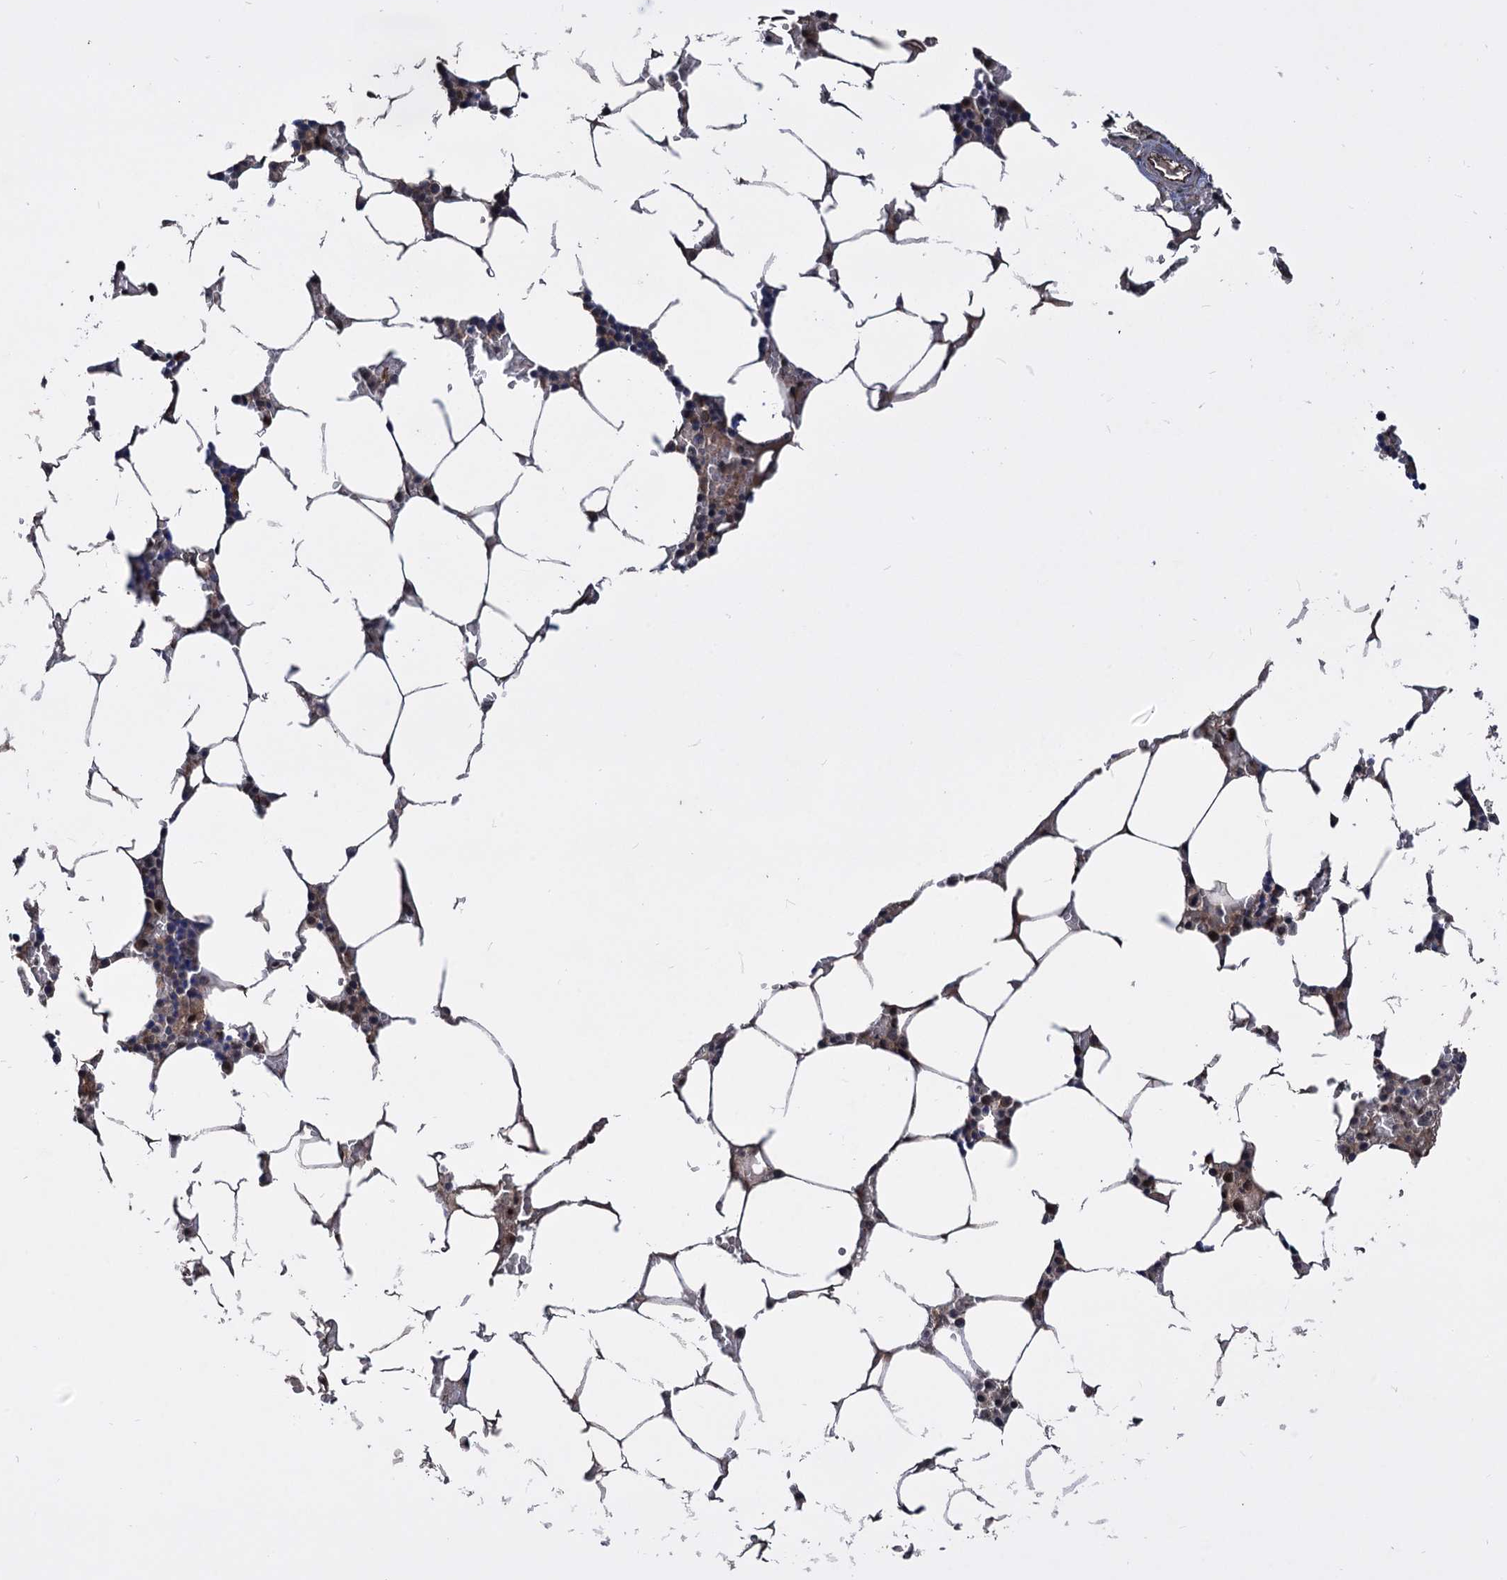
{"staining": {"intensity": "moderate", "quantity": "25%-75%", "location": "nuclear"}, "tissue": "bone marrow", "cell_type": "Hematopoietic cells", "image_type": "normal", "snomed": [{"axis": "morphology", "description": "Normal tissue, NOS"}, {"axis": "topography", "description": "Bone marrow"}], "caption": "A high-resolution histopathology image shows IHC staining of normal bone marrow, which displays moderate nuclear positivity in about 25%-75% of hematopoietic cells.", "gene": "PSMD4", "patient": {"sex": "male", "age": 70}}